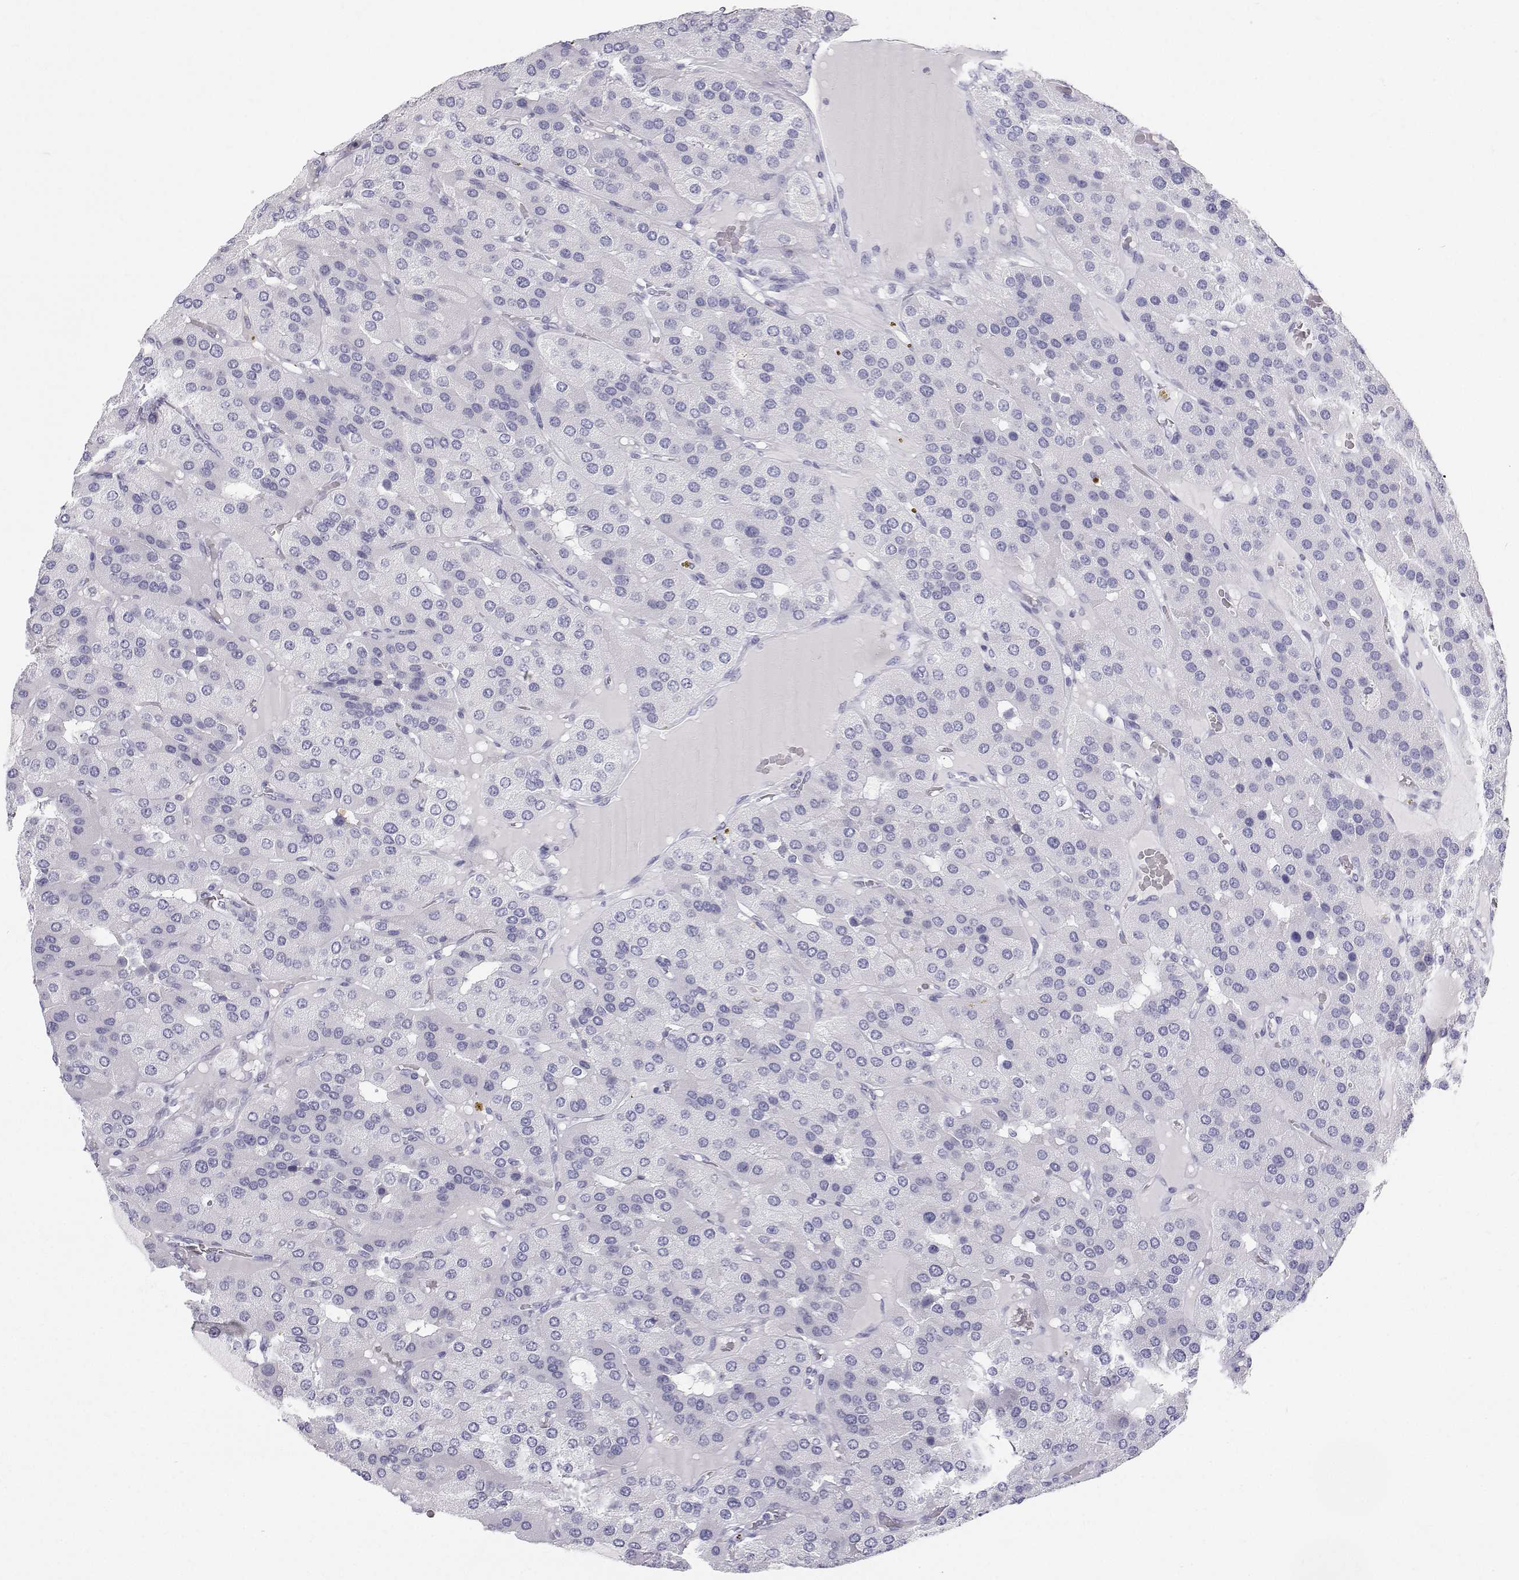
{"staining": {"intensity": "negative", "quantity": "none", "location": "none"}, "tissue": "parathyroid gland", "cell_type": "Glandular cells", "image_type": "normal", "snomed": [{"axis": "morphology", "description": "Normal tissue, NOS"}, {"axis": "morphology", "description": "Adenoma, NOS"}, {"axis": "topography", "description": "Parathyroid gland"}], "caption": "This is an immunohistochemistry image of normal human parathyroid gland. There is no expression in glandular cells.", "gene": "SFTPB", "patient": {"sex": "female", "age": 86}}